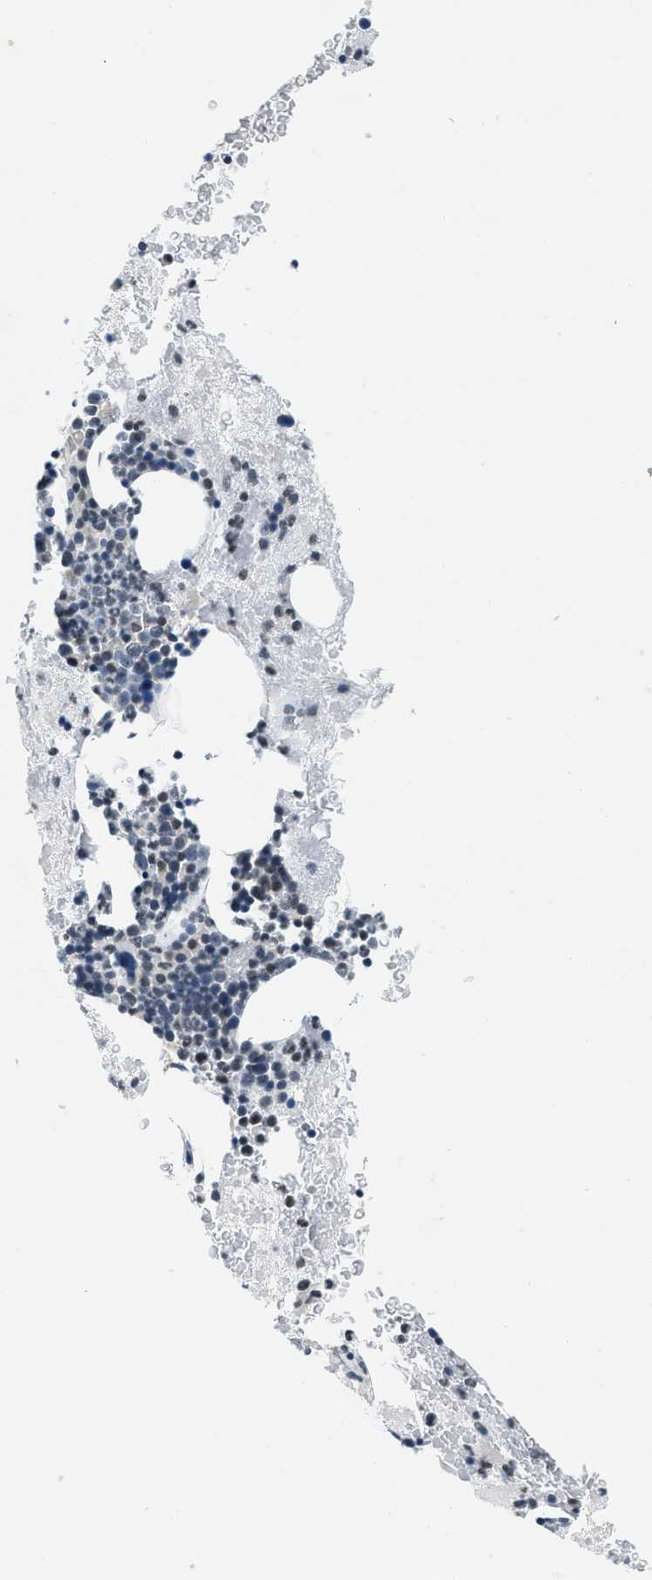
{"staining": {"intensity": "negative", "quantity": "none", "location": "none"}, "tissue": "bone marrow", "cell_type": "Hematopoietic cells", "image_type": "normal", "snomed": [{"axis": "morphology", "description": "Normal tissue, NOS"}, {"axis": "morphology", "description": "Inflammation, NOS"}, {"axis": "topography", "description": "Bone marrow"}], "caption": "High power microscopy micrograph of an immunohistochemistry histopathology image of benign bone marrow, revealing no significant positivity in hematopoietic cells. Brightfield microscopy of immunohistochemistry stained with DAB (brown) and hematoxylin (blue), captured at high magnification.", "gene": "UVRAG", "patient": {"sex": "male", "age": 63}}